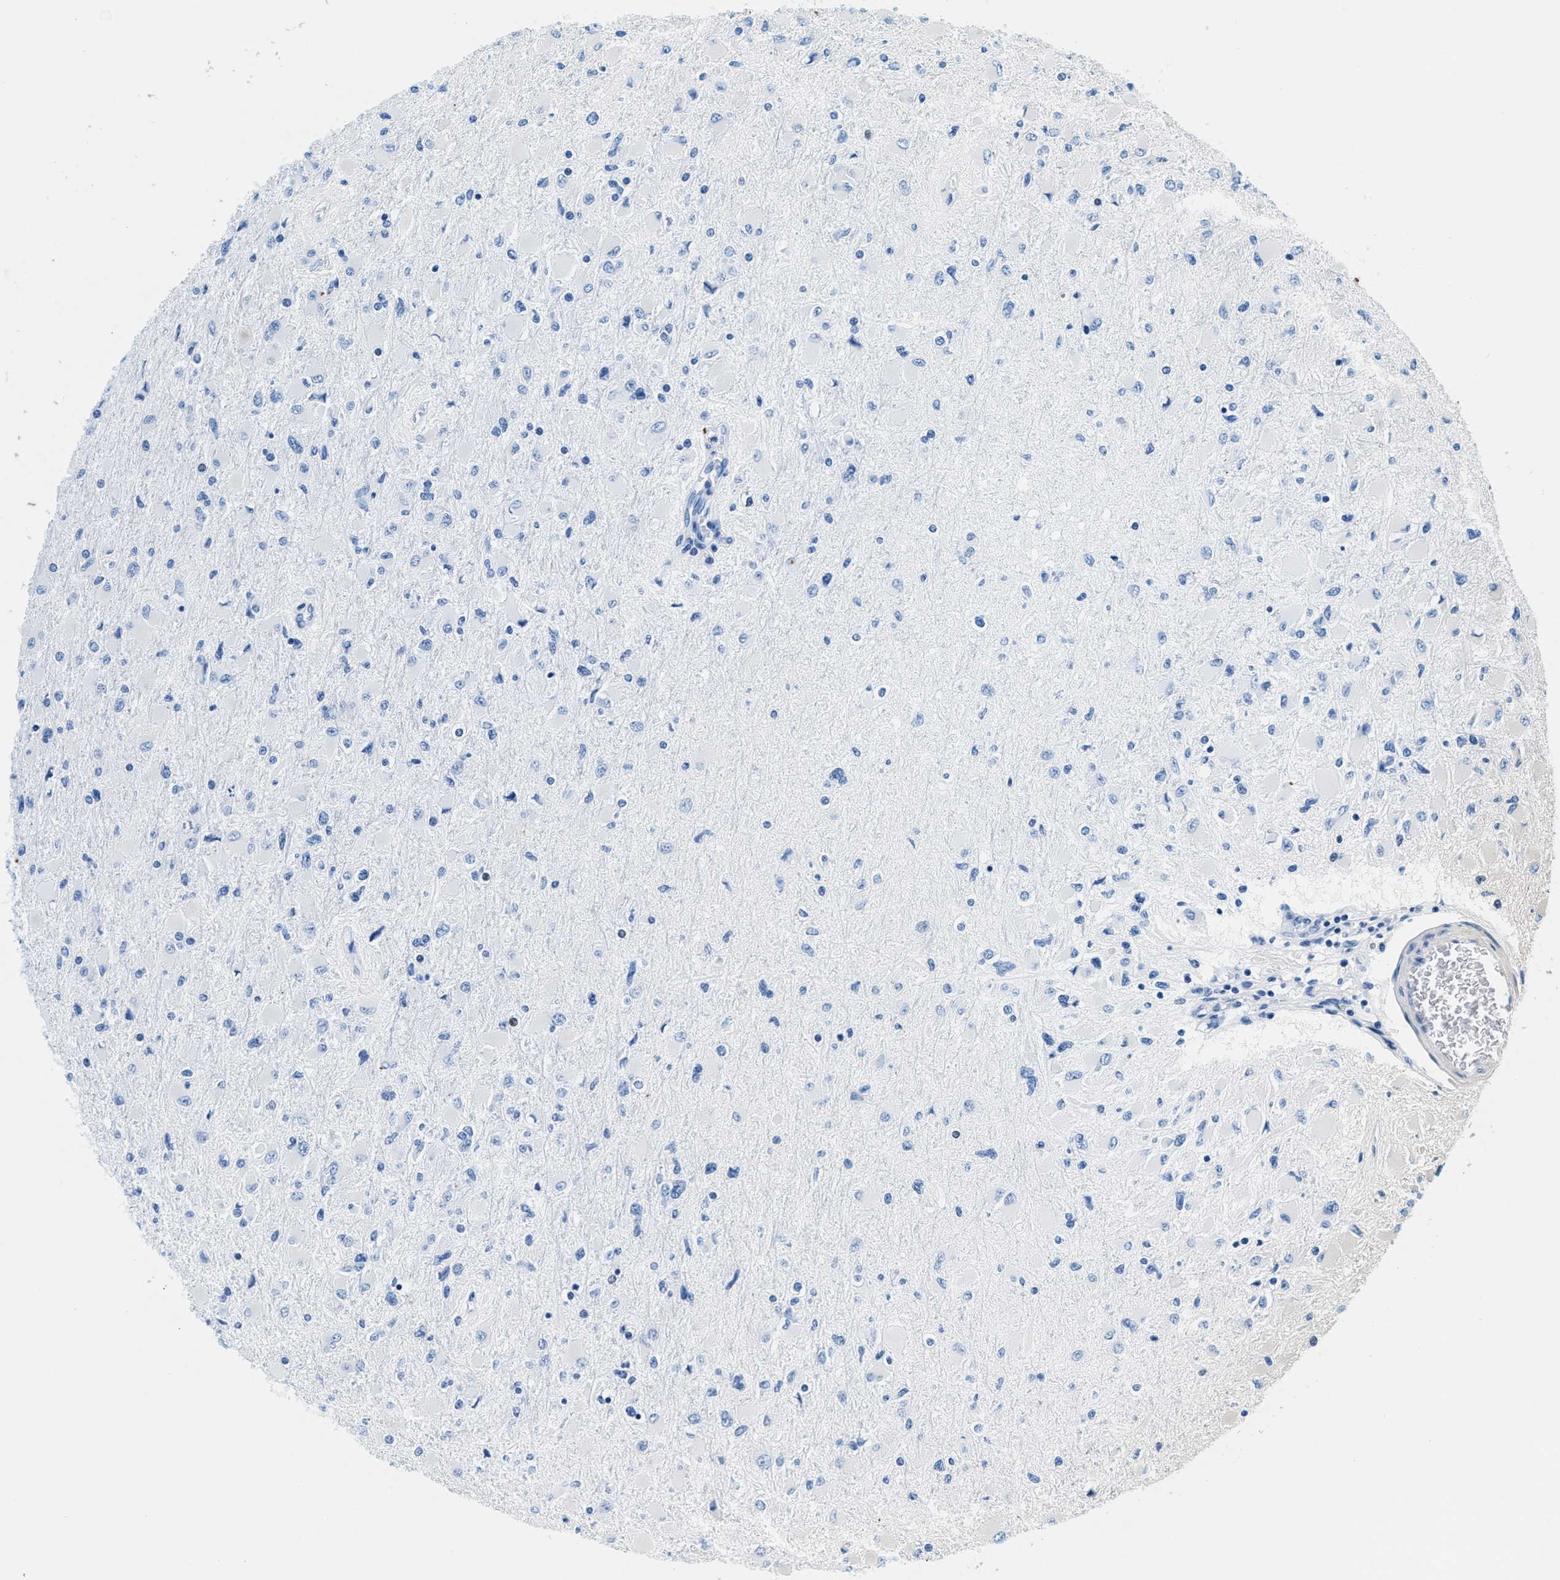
{"staining": {"intensity": "negative", "quantity": "none", "location": "none"}, "tissue": "glioma", "cell_type": "Tumor cells", "image_type": "cancer", "snomed": [{"axis": "morphology", "description": "Glioma, malignant, High grade"}, {"axis": "topography", "description": "Cerebral cortex"}], "caption": "Glioma stained for a protein using immunohistochemistry (IHC) shows no positivity tumor cells.", "gene": "VPS53", "patient": {"sex": "female", "age": 36}}